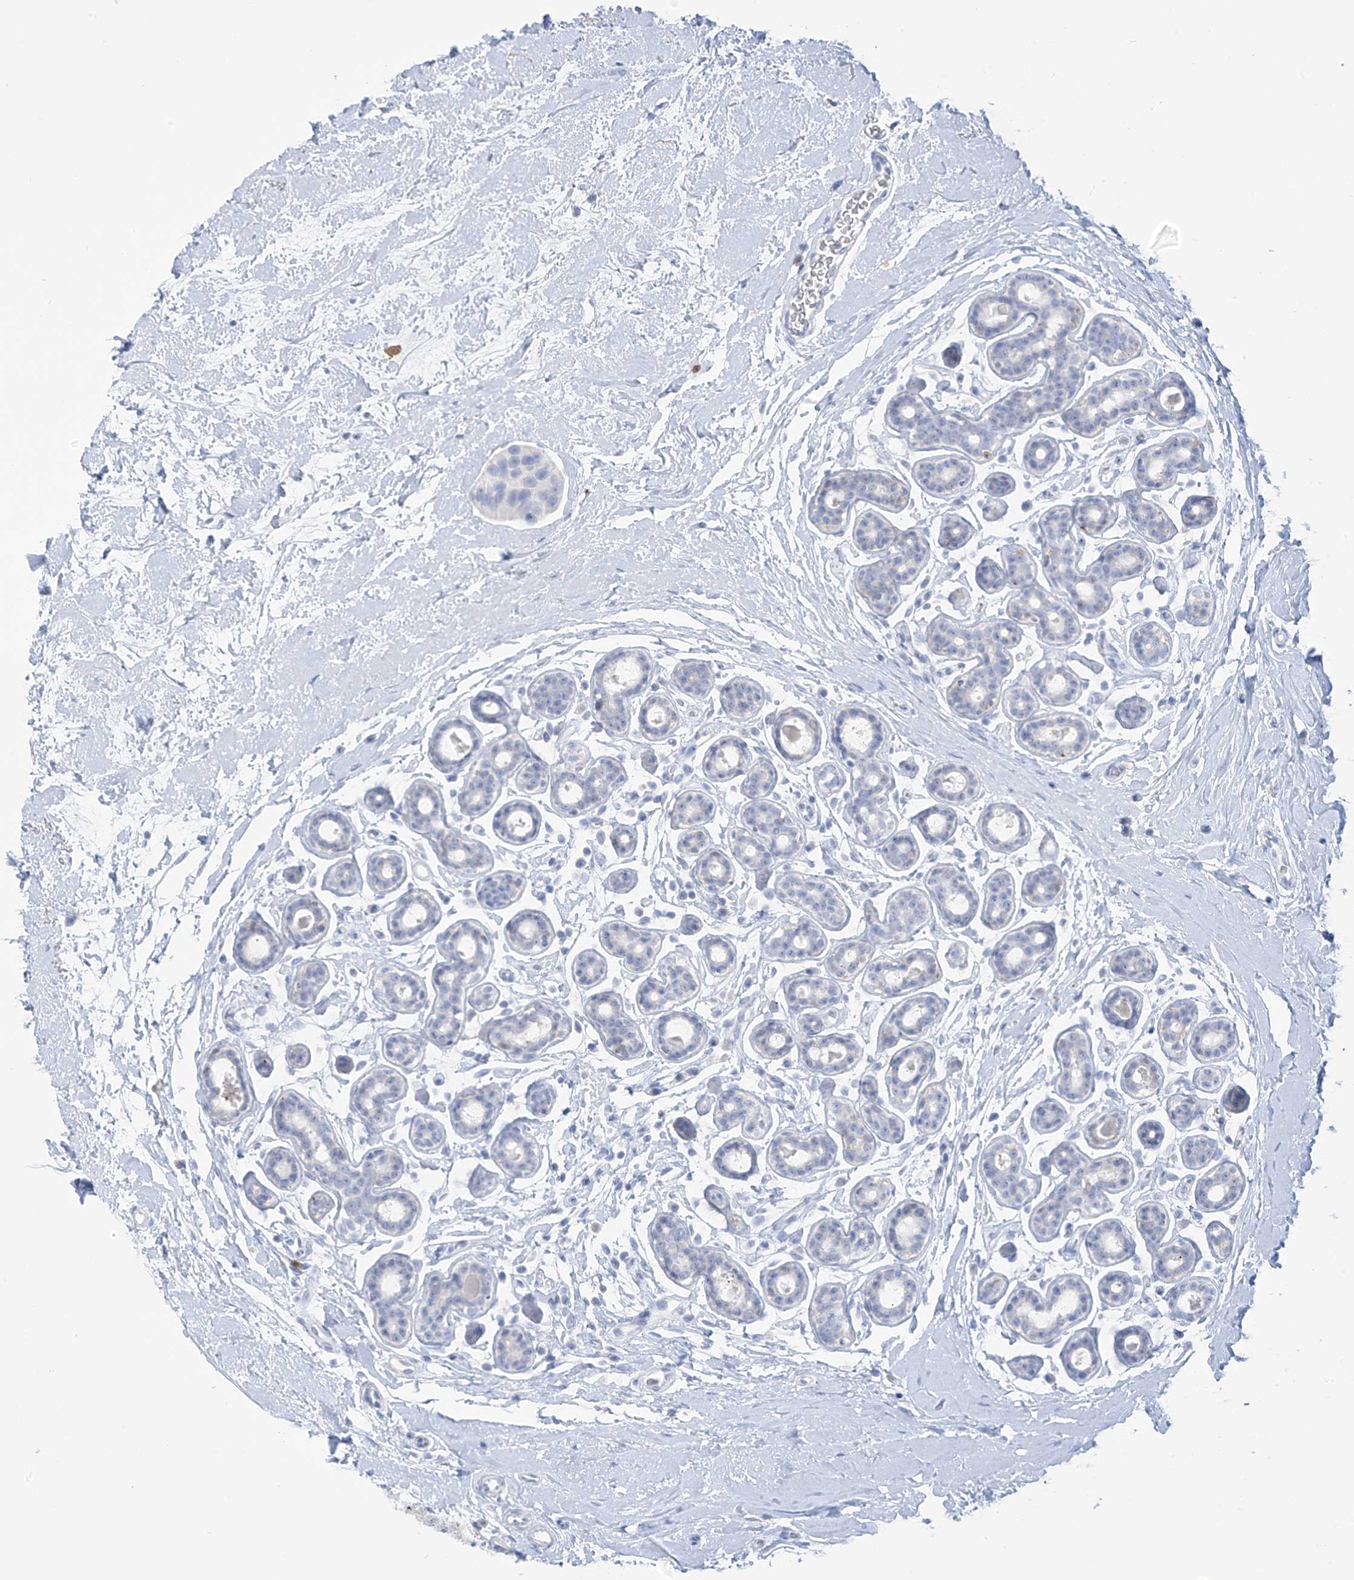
{"staining": {"intensity": "negative", "quantity": "none", "location": "none"}, "tissue": "breast cancer", "cell_type": "Tumor cells", "image_type": "cancer", "snomed": [{"axis": "morphology", "description": "Normal tissue, NOS"}, {"axis": "morphology", "description": "Duct carcinoma"}, {"axis": "topography", "description": "Breast"}], "caption": "This photomicrograph is of breast cancer (infiltrating ductal carcinoma) stained with IHC to label a protein in brown with the nuclei are counter-stained blue. There is no positivity in tumor cells.", "gene": "TRMT2B", "patient": {"sex": "female", "age": 39}}